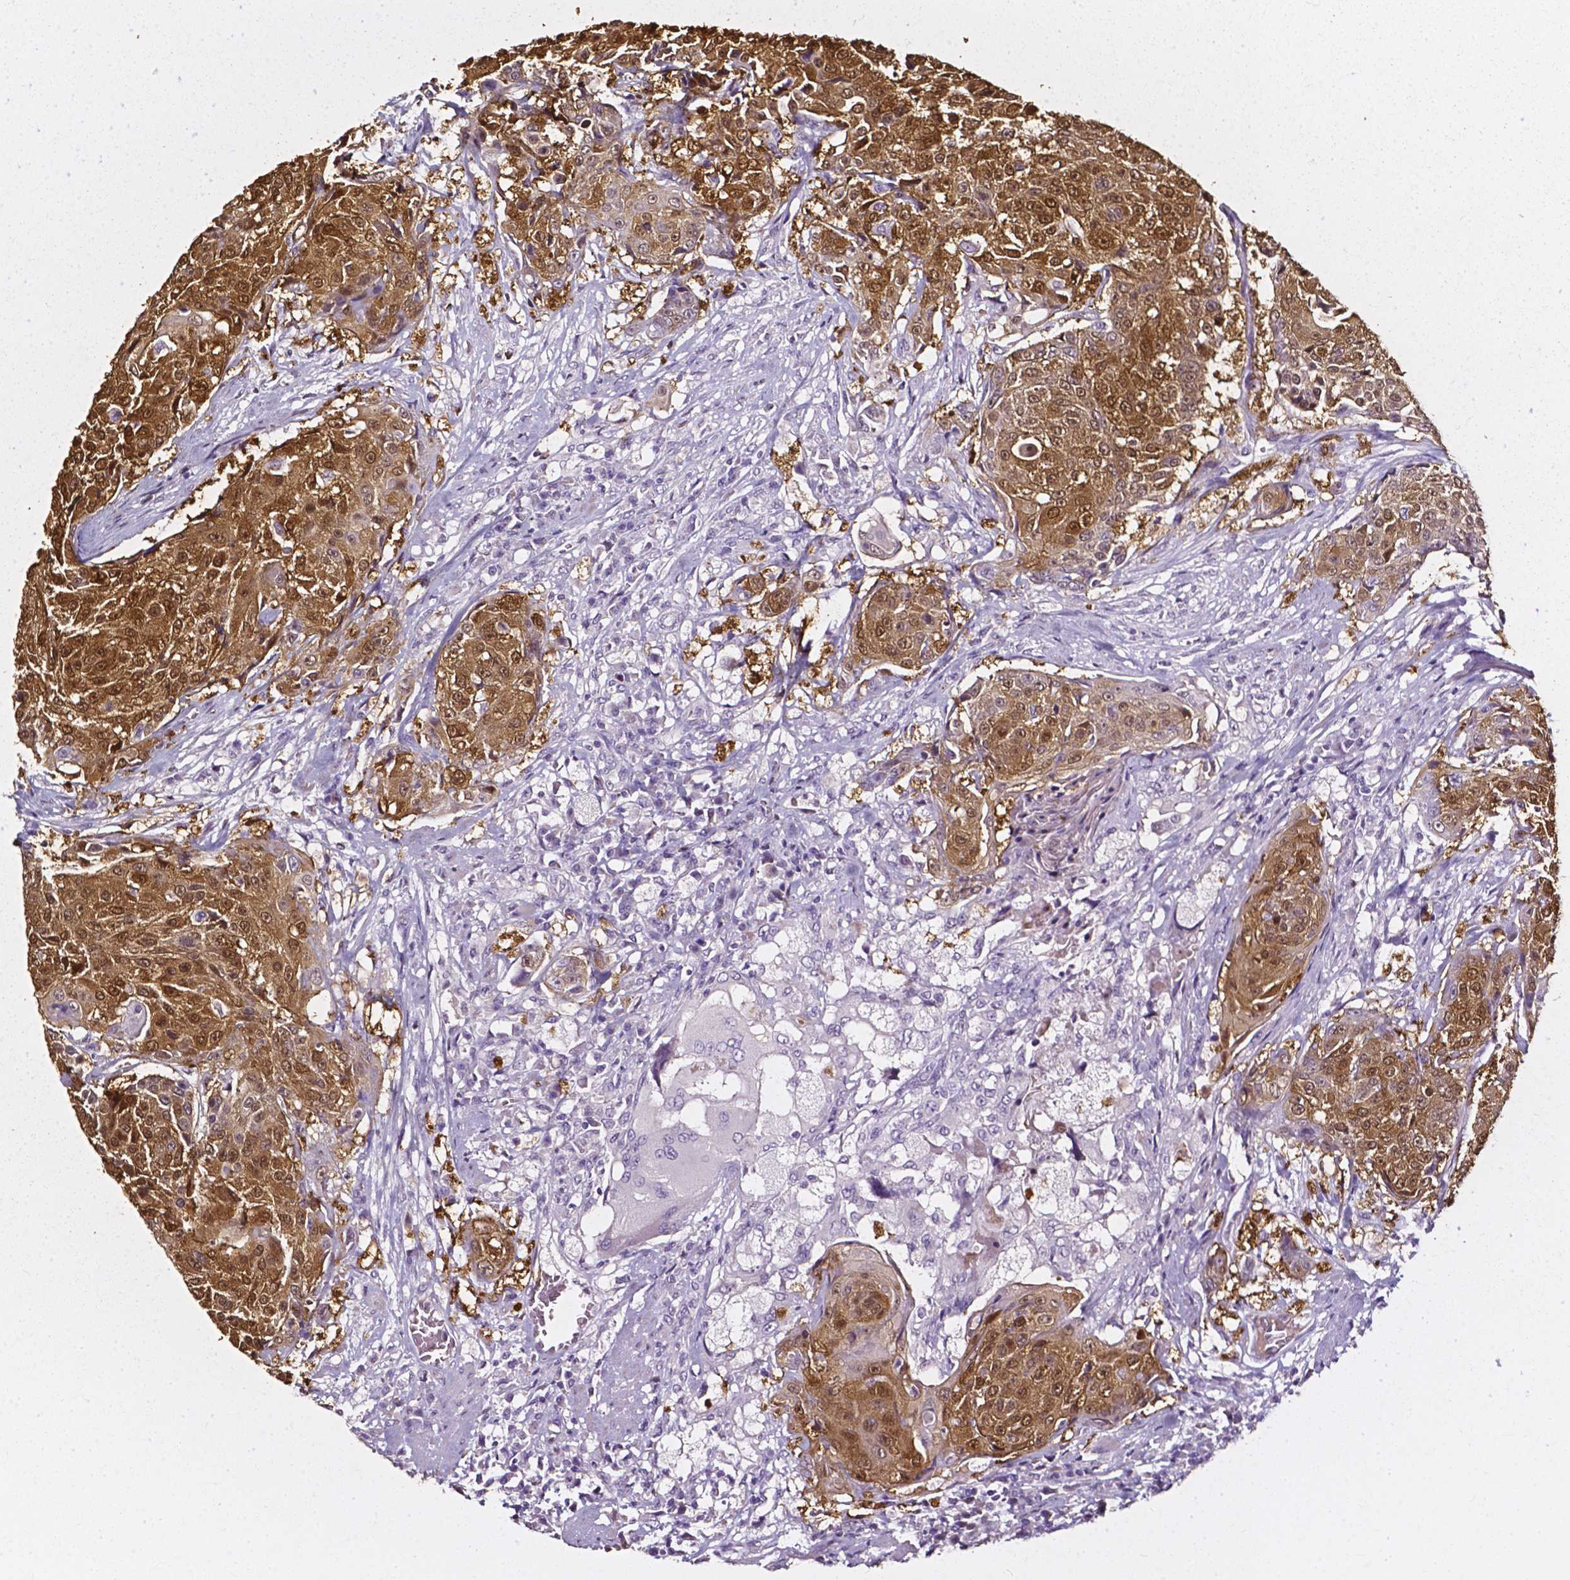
{"staining": {"intensity": "moderate", "quantity": ">75%", "location": "cytoplasmic/membranous,nuclear"}, "tissue": "urothelial cancer", "cell_type": "Tumor cells", "image_type": "cancer", "snomed": [{"axis": "morphology", "description": "Urothelial carcinoma, High grade"}, {"axis": "topography", "description": "Urinary bladder"}], "caption": "Protein positivity by IHC exhibits moderate cytoplasmic/membranous and nuclear expression in about >75% of tumor cells in urothelial cancer. The staining is performed using DAB (3,3'-diaminobenzidine) brown chromogen to label protein expression. The nuclei are counter-stained blue using hematoxylin.", "gene": "AKR1B10", "patient": {"sex": "female", "age": 63}}